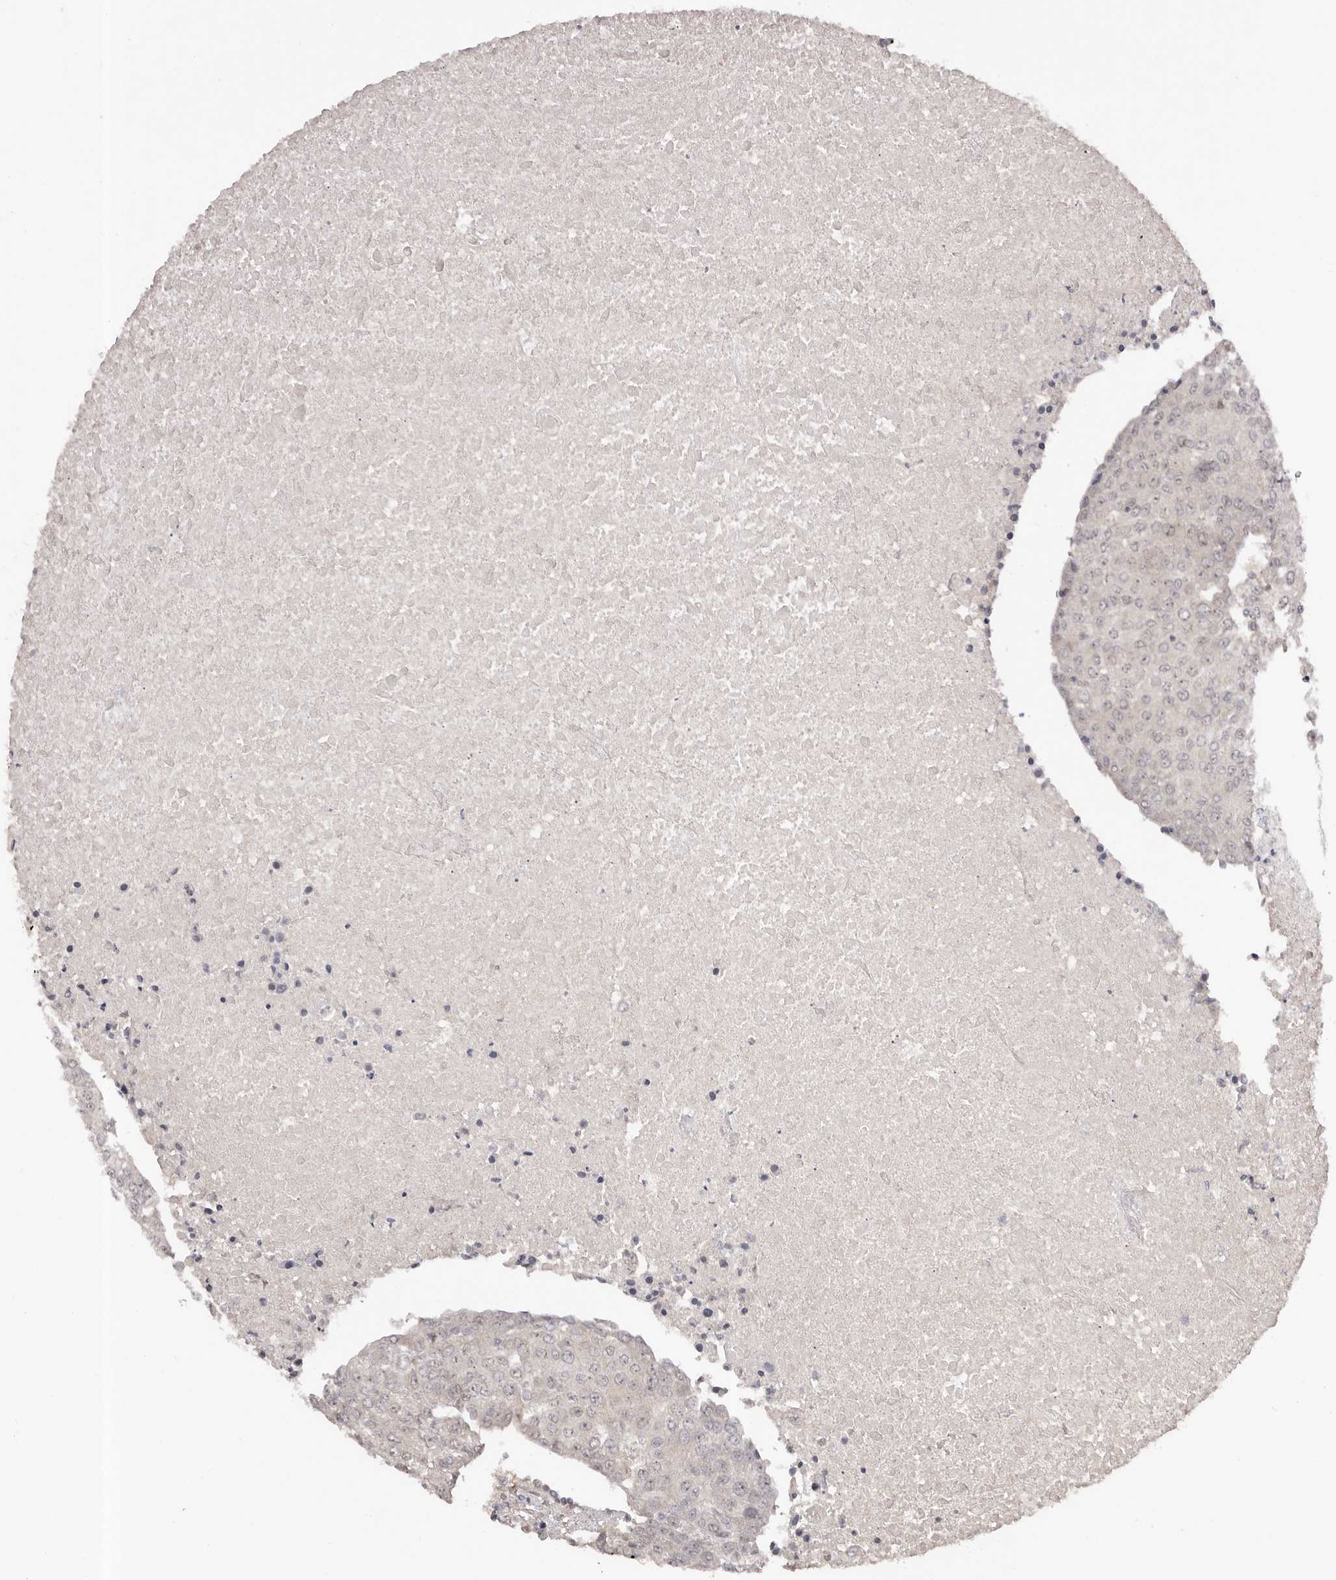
{"staining": {"intensity": "weak", "quantity": "<25%", "location": "nuclear"}, "tissue": "urothelial cancer", "cell_type": "Tumor cells", "image_type": "cancer", "snomed": [{"axis": "morphology", "description": "Urothelial carcinoma, High grade"}, {"axis": "topography", "description": "Urinary bladder"}], "caption": "High-grade urothelial carcinoma was stained to show a protein in brown. There is no significant positivity in tumor cells.", "gene": "MICAL2", "patient": {"sex": "female", "age": 85}}